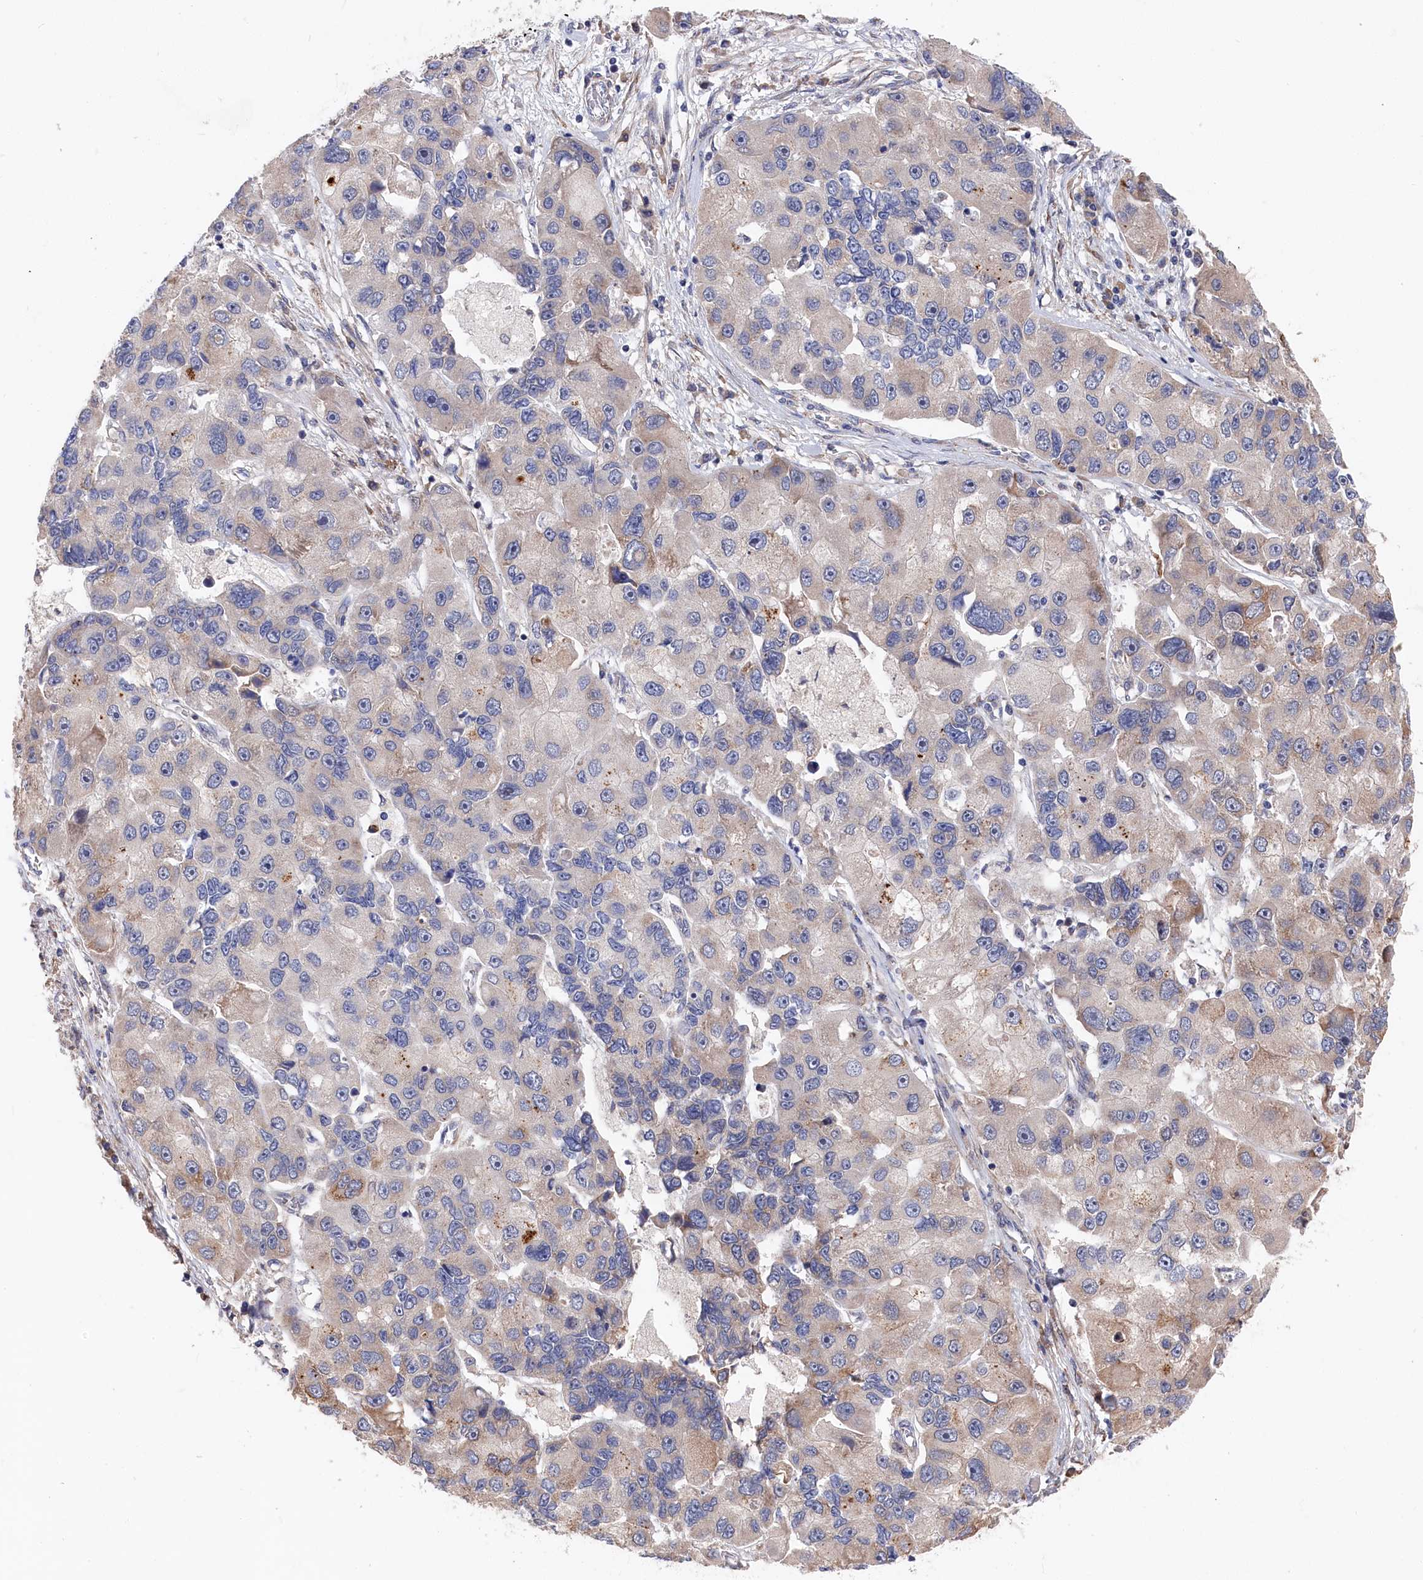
{"staining": {"intensity": "negative", "quantity": "none", "location": "none"}, "tissue": "lung cancer", "cell_type": "Tumor cells", "image_type": "cancer", "snomed": [{"axis": "morphology", "description": "Adenocarcinoma, NOS"}, {"axis": "topography", "description": "Lung"}], "caption": "DAB immunohistochemical staining of lung adenocarcinoma exhibits no significant expression in tumor cells.", "gene": "CYB5D2", "patient": {"sex": "female", "age": 54}}